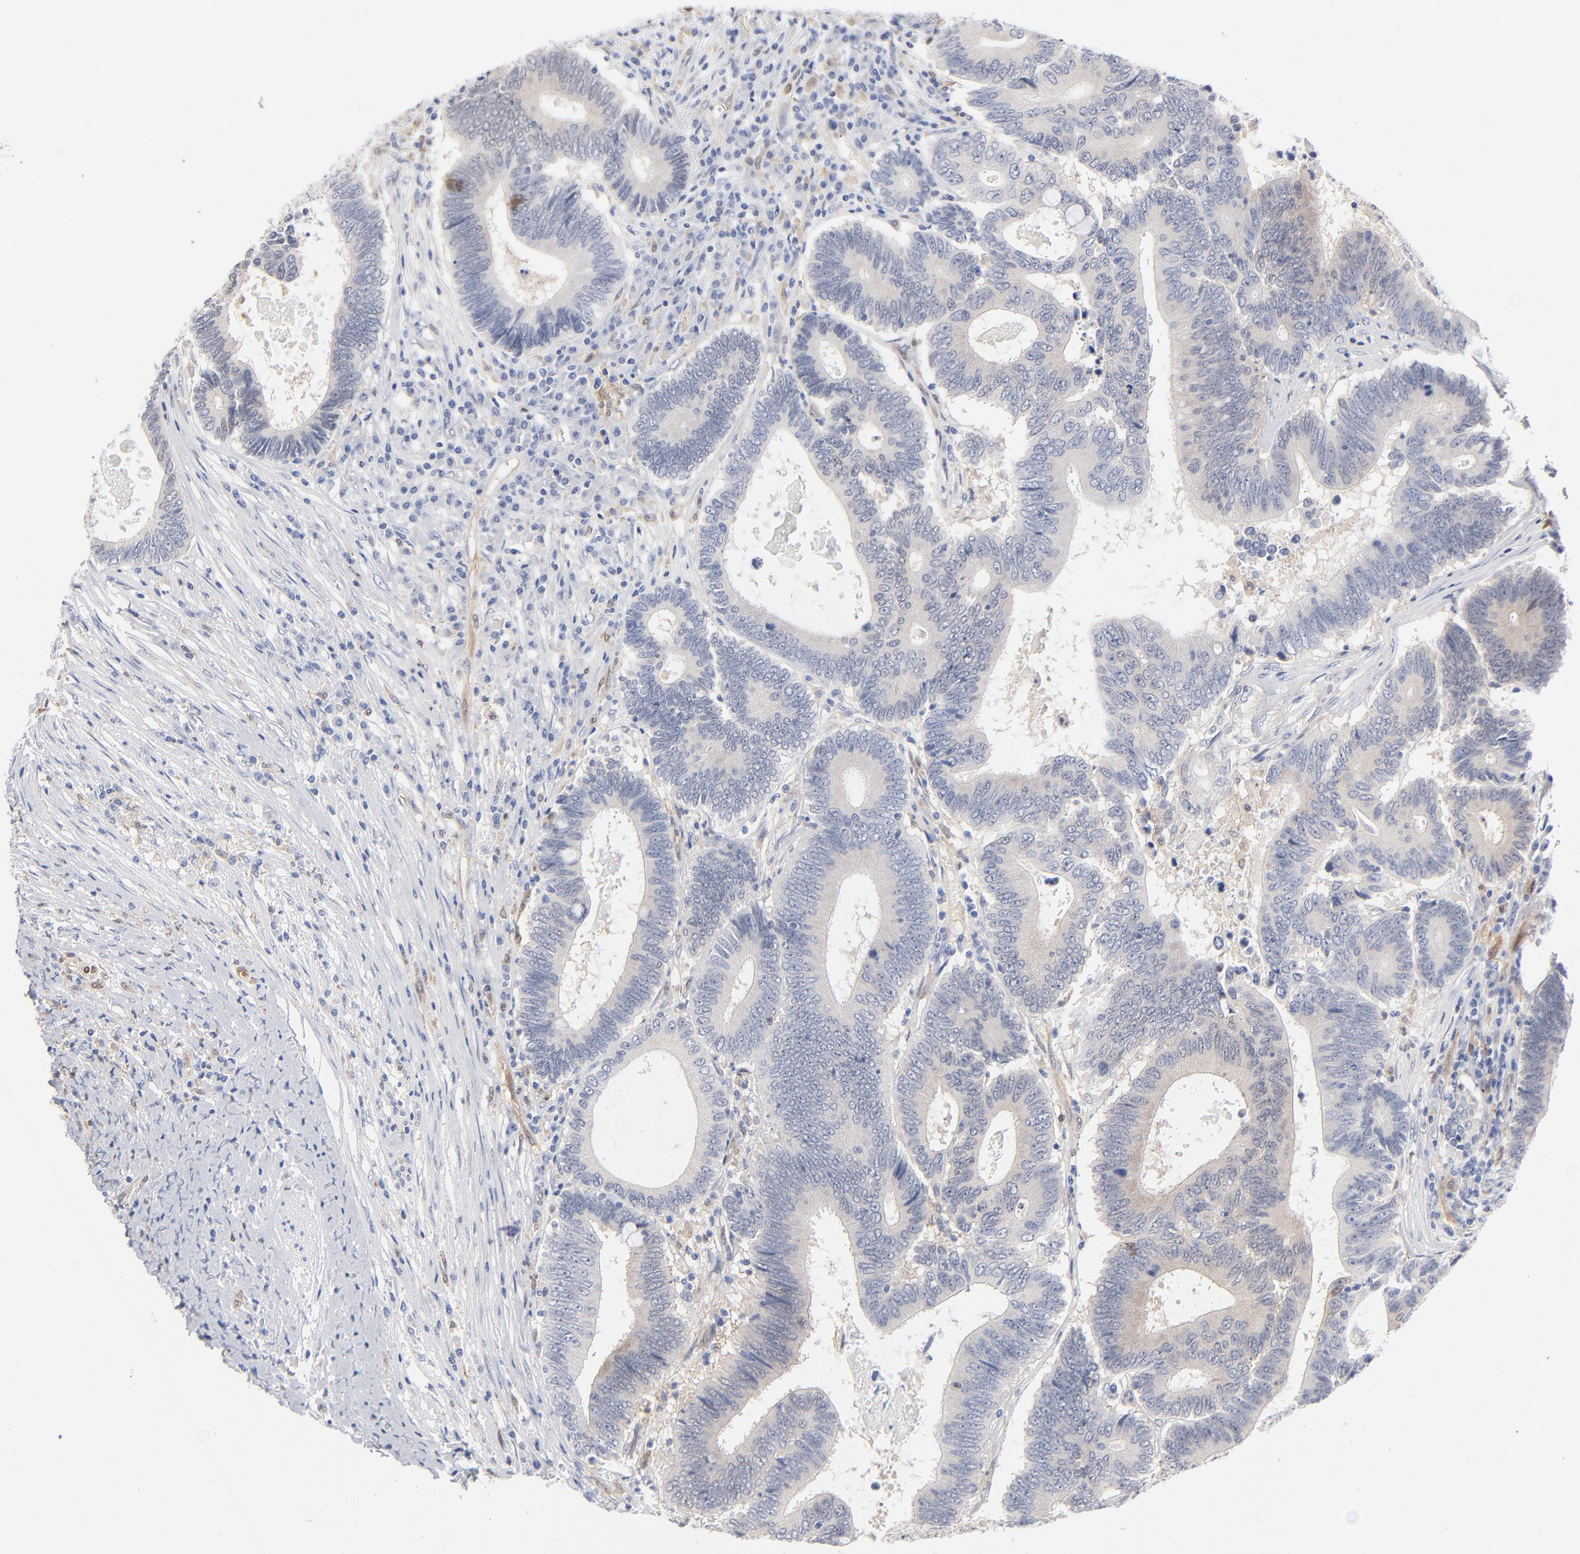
{"staining": {"intensity": "negative", "quantity": "none", "location": "none"}, "tissue": "colorectal cancer", "cell_type": "Tumor cells", "image_type": "cancer", "snomed": [{"axis": "morphology", "description": "Adenocarcinoma, NOS"}, {"axis": "topography", "description": "Colon"}], "caption": "High power microscopy photomicrograph of an IHC histopathology image of colorectal adenocarcinoma, revealing no significant staining in tumor cells. (IHC, brightfield microscopy, high magnification).", "gene": "ARRB1", "patient": {"sex": "female", "age": 78}}